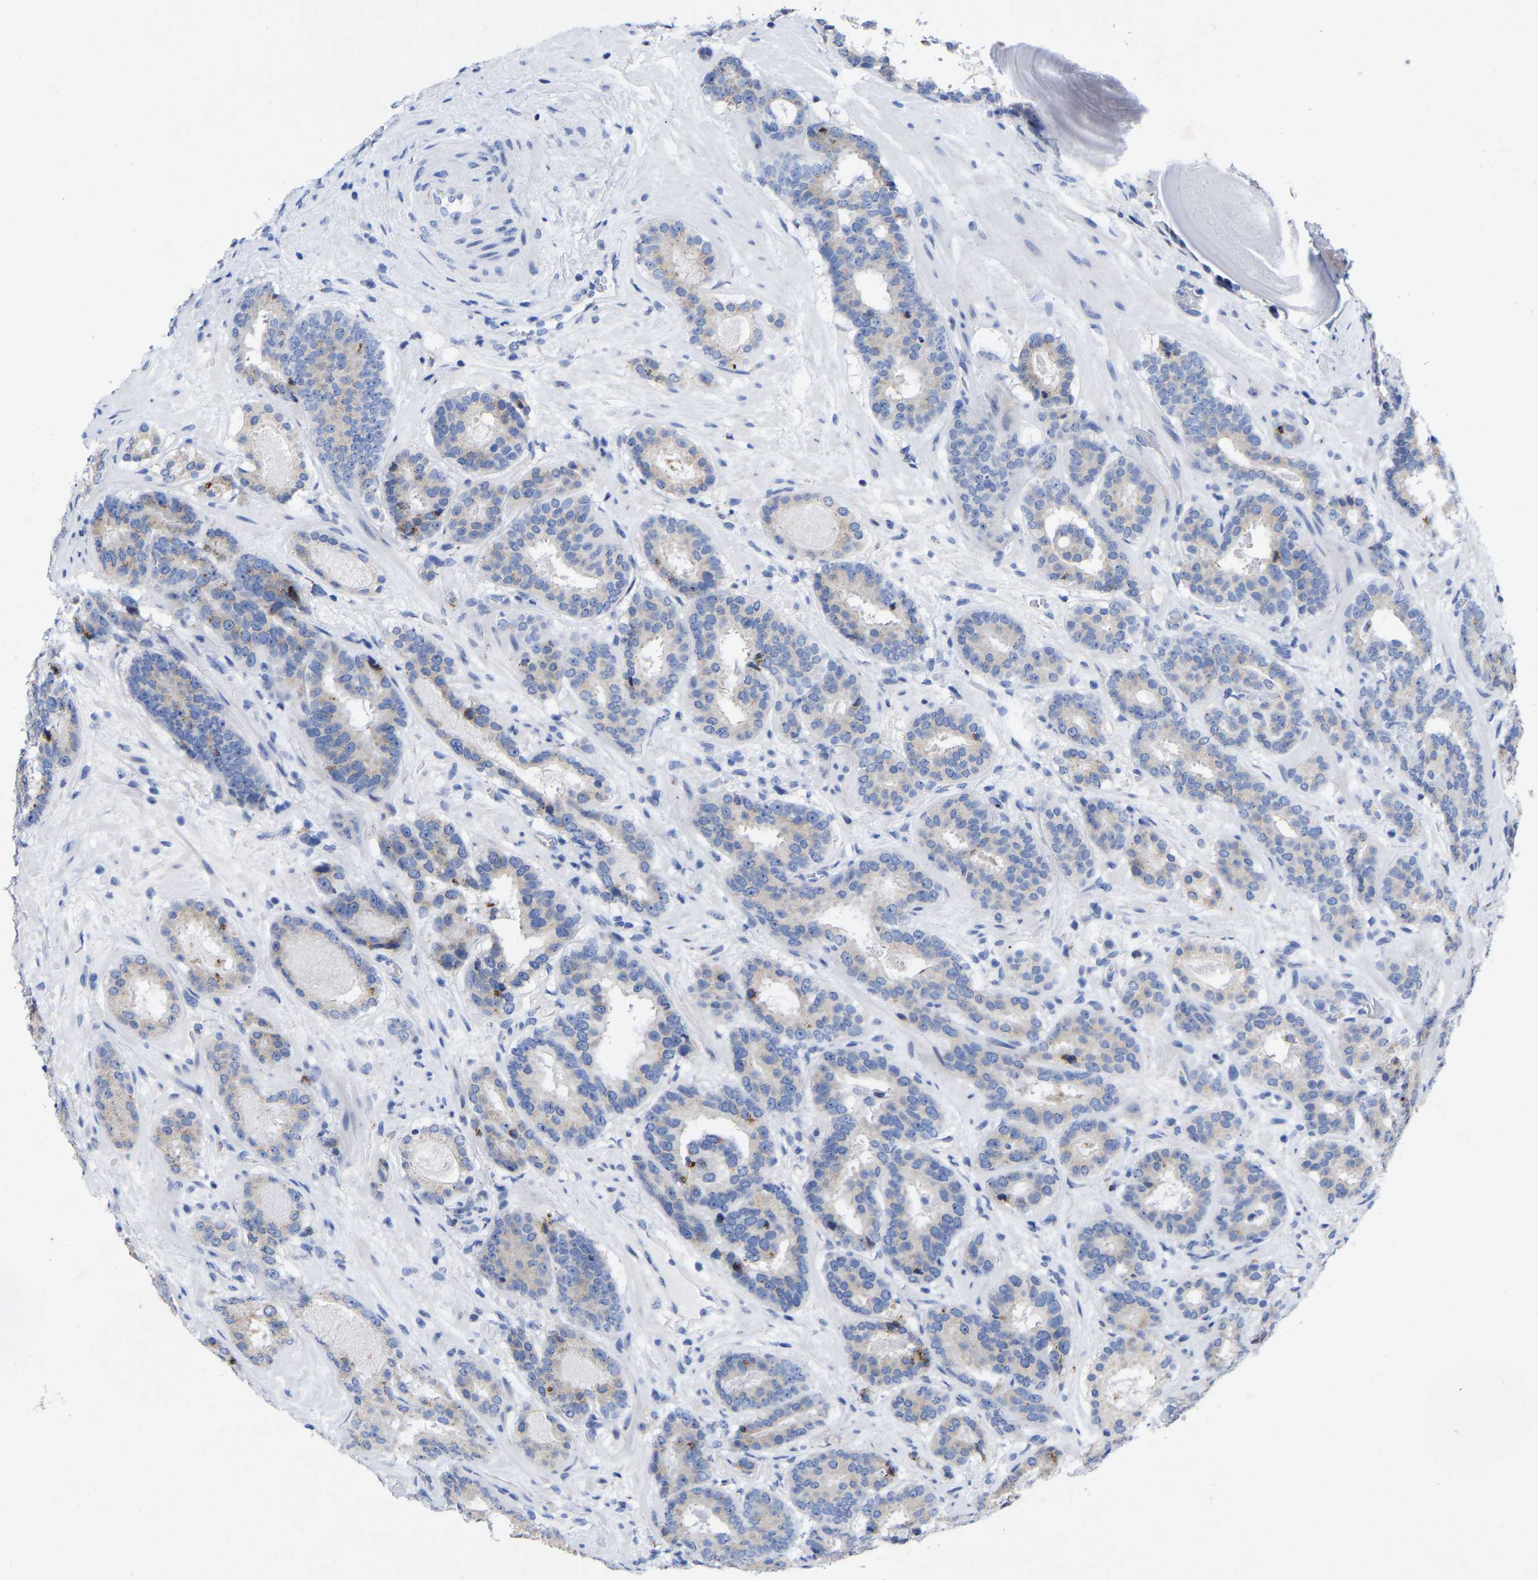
{"staining": {"intensity": "weak", "quantity": "<25%", "location": "cytoplasmic/membranous"}, "tissue": "prostate cancer", "cell_type": "Tumor cells", "image_type": "cancer", "snomed": [{"axis": "morphology", "description": "Adenocarcinoma, Low grade"}, {"axis": "topography", "description": "Prostate"}], "caption": "A photomicrograph of prostate cancer (adenocarcinoma (low-grade)) stained for a protein demonstrates no brown staining in tumor cells. Brightfield microscopy of IHC stained with DAB (brown) and hematoxylin (blue), captured at high magnification.", "gene": "STRIP2", "patient": {"sex": "male", "age": 69}}